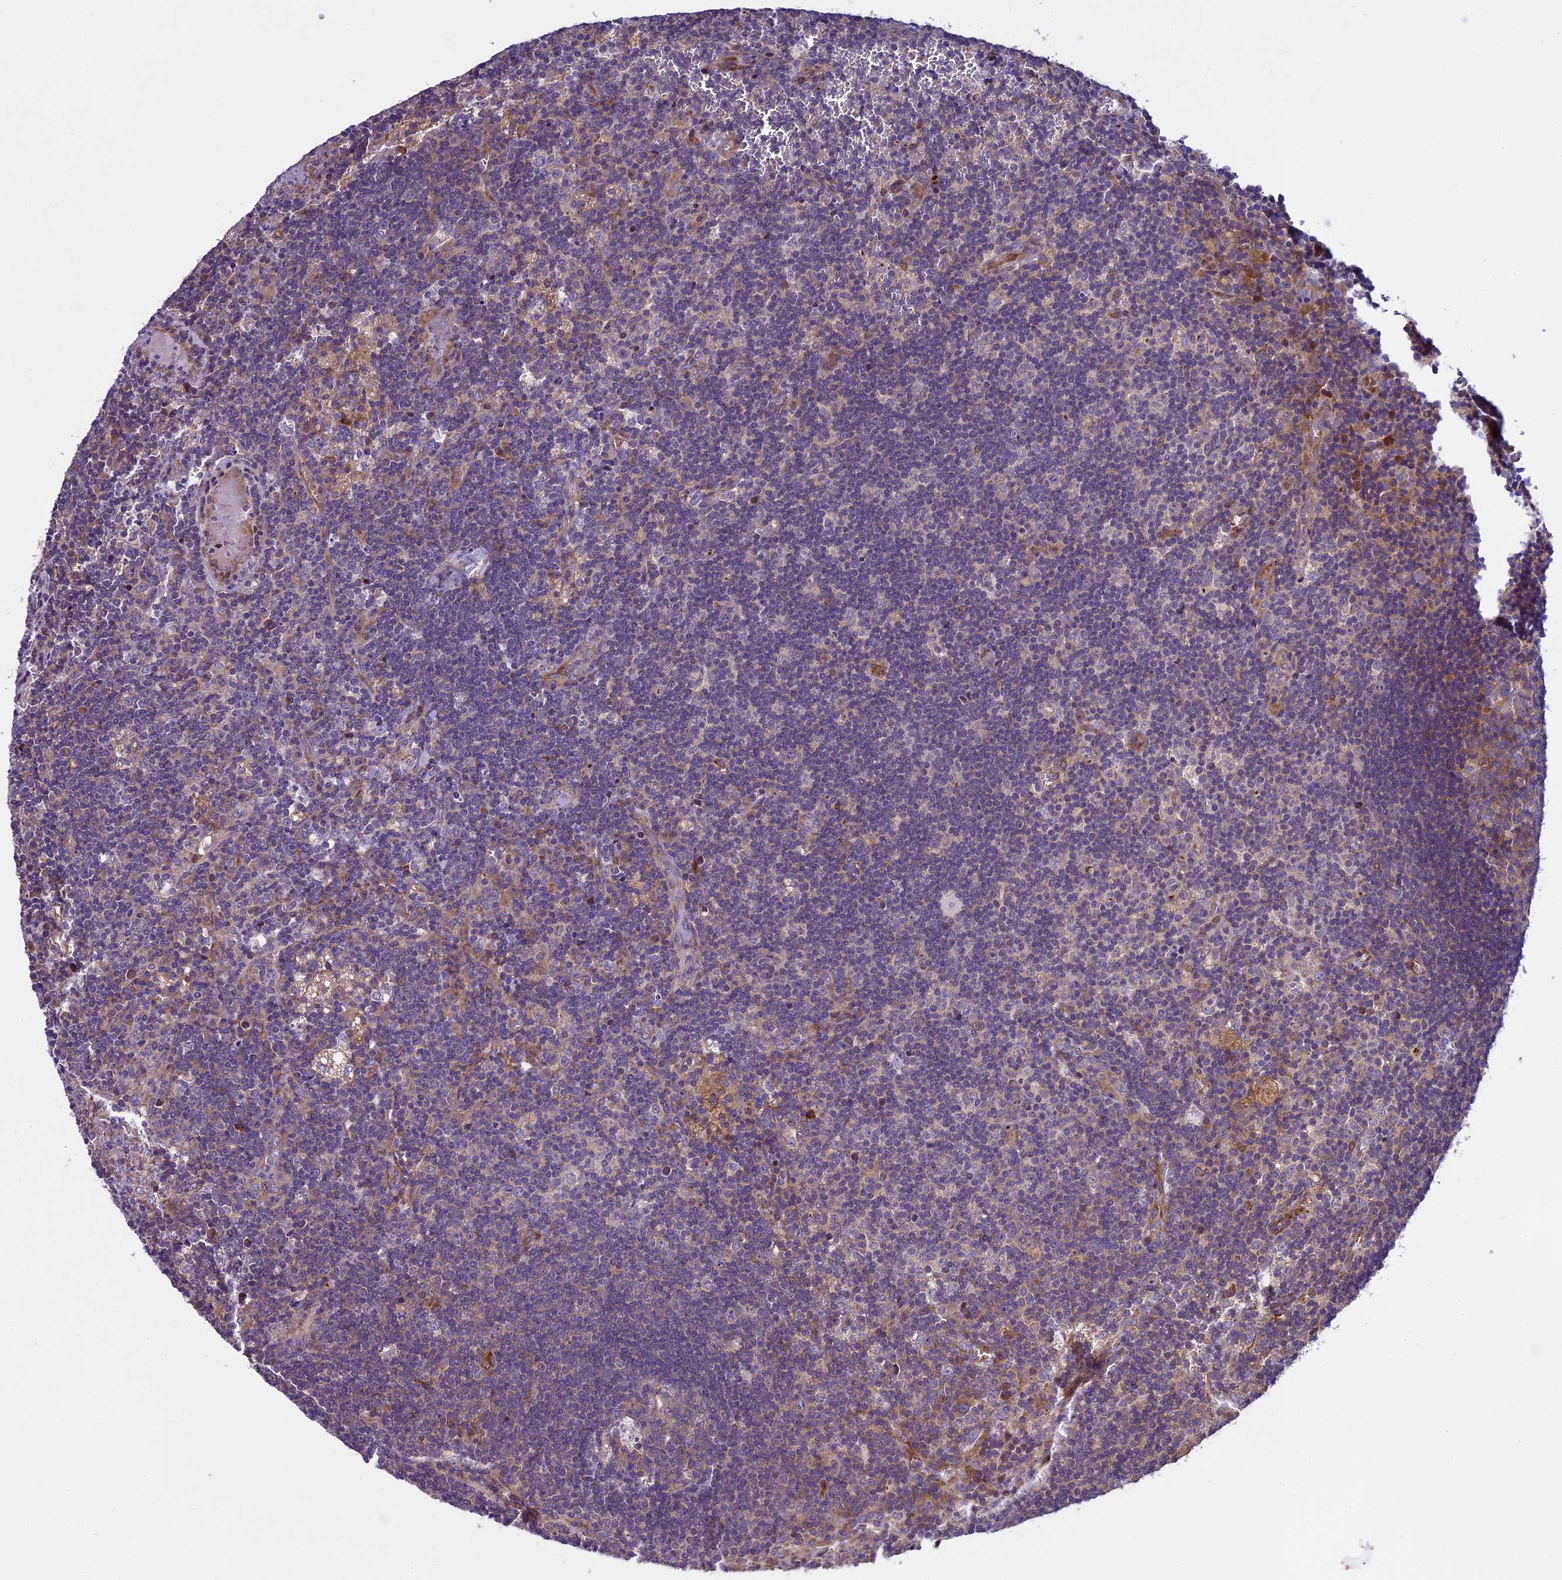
{"staining": {"intensity": "weak", "quantity": "<25%", "location": "cytoplasmic/membranous"}, "tissue": "lymph node", "cell_type": "Germinal center cells", "image_type": "normal", "snomed": [{"axis": "morphology", "description": "Normal tissue, NOS"}, {"axis": "topography", "description": "Lymph node"}], "caption": "IHC of unremarkable human lymph node reveals no expression in germinal center cells.", "gene": "SPIRE1", "patient": {"sex": "male", "age": 58}}